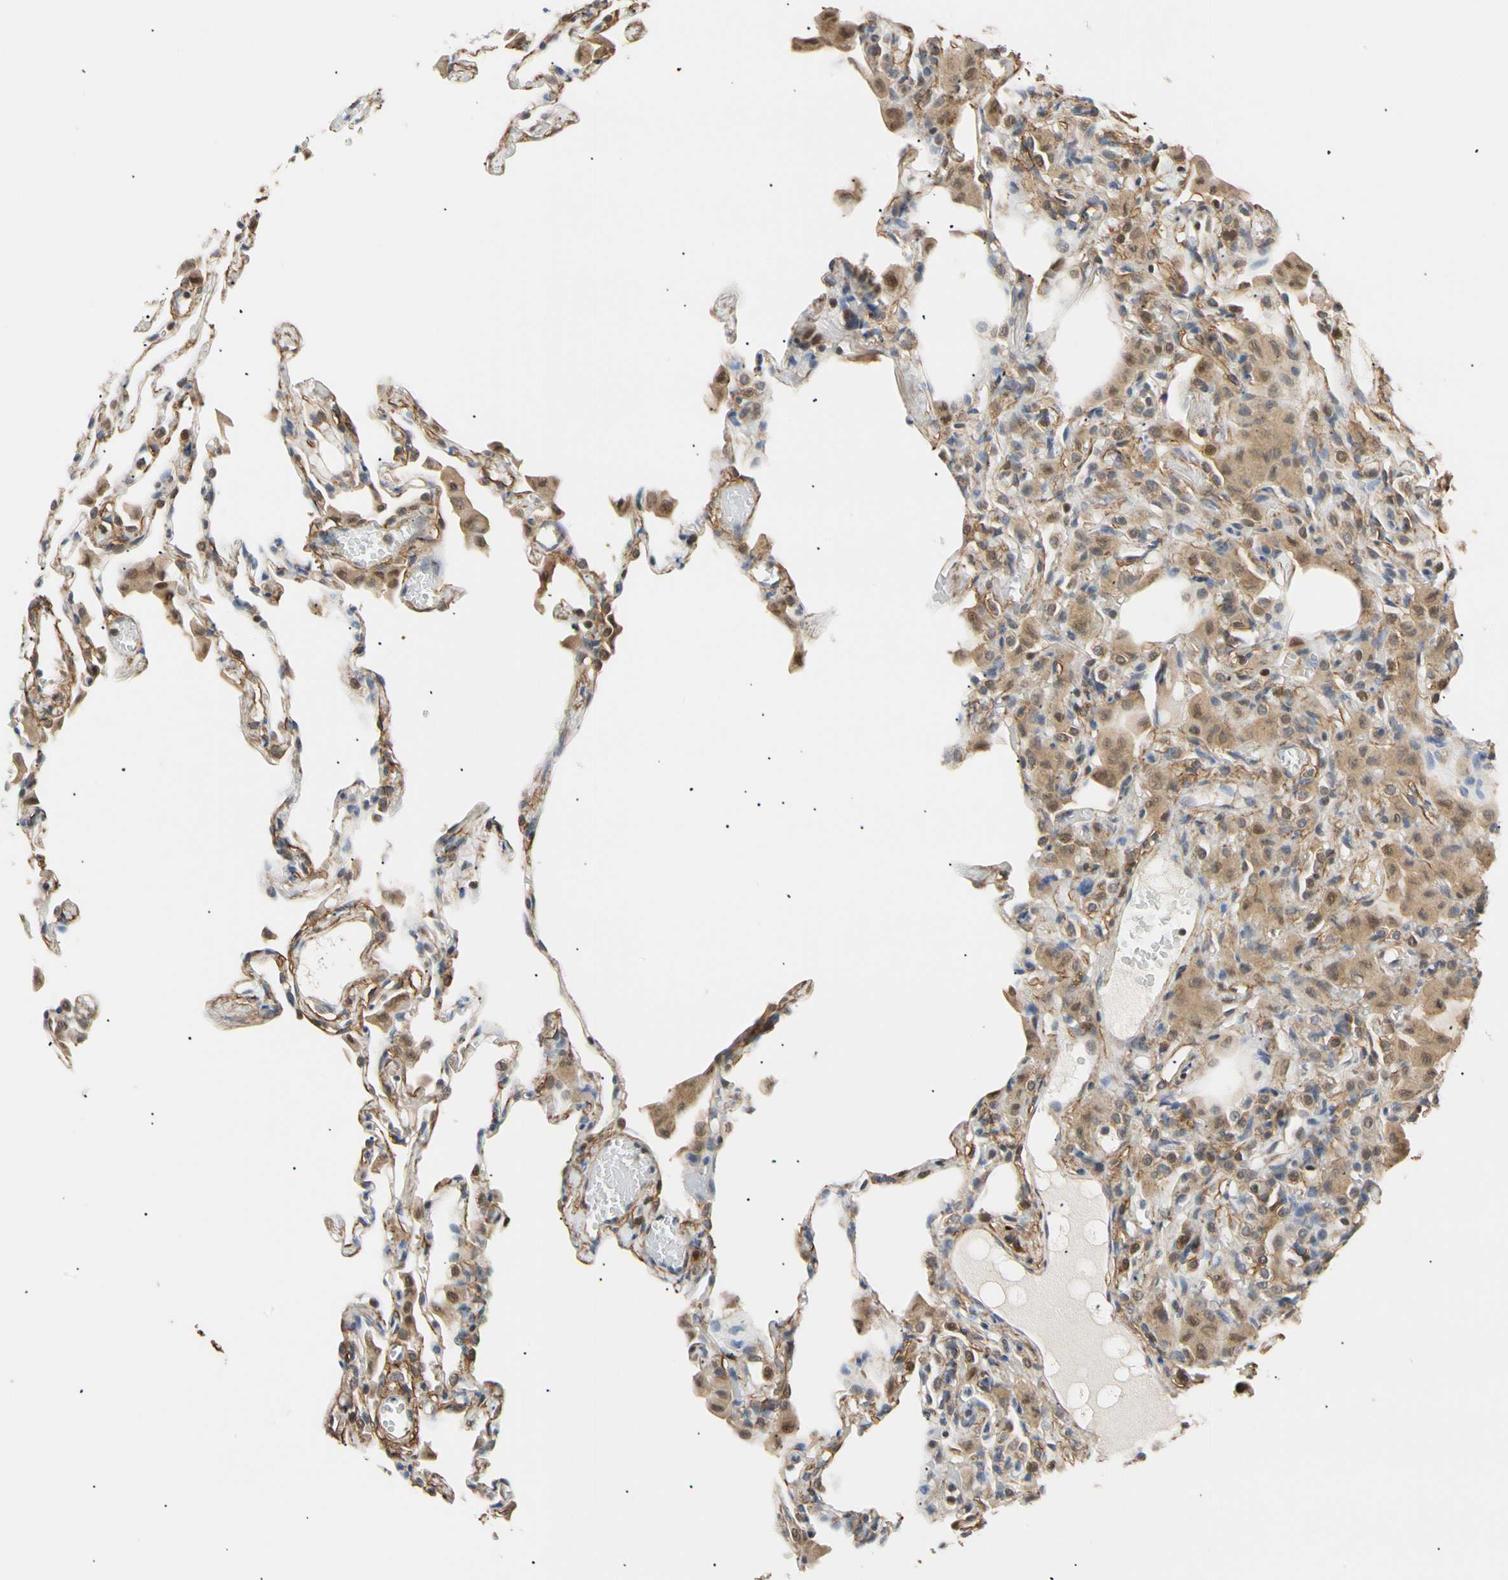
{"staining": {"intensity": "weak", "quantity": "<25%", "location": "cytoplasmic/membranous"}, "tissue": "lung", "cell_type": "Alveolar cells", "image_type": "normal", "snomed": [{"axis": "morphology", "description": "Normal tissue, NOS"}, {"axis": "topography", "description": "Lung"}], "caption": "The immunohistochemistry image has no significant positivity in alveolar cells of lung.", "gene": "SEC23B", "patient": {"sex": "female", "age": 49}}